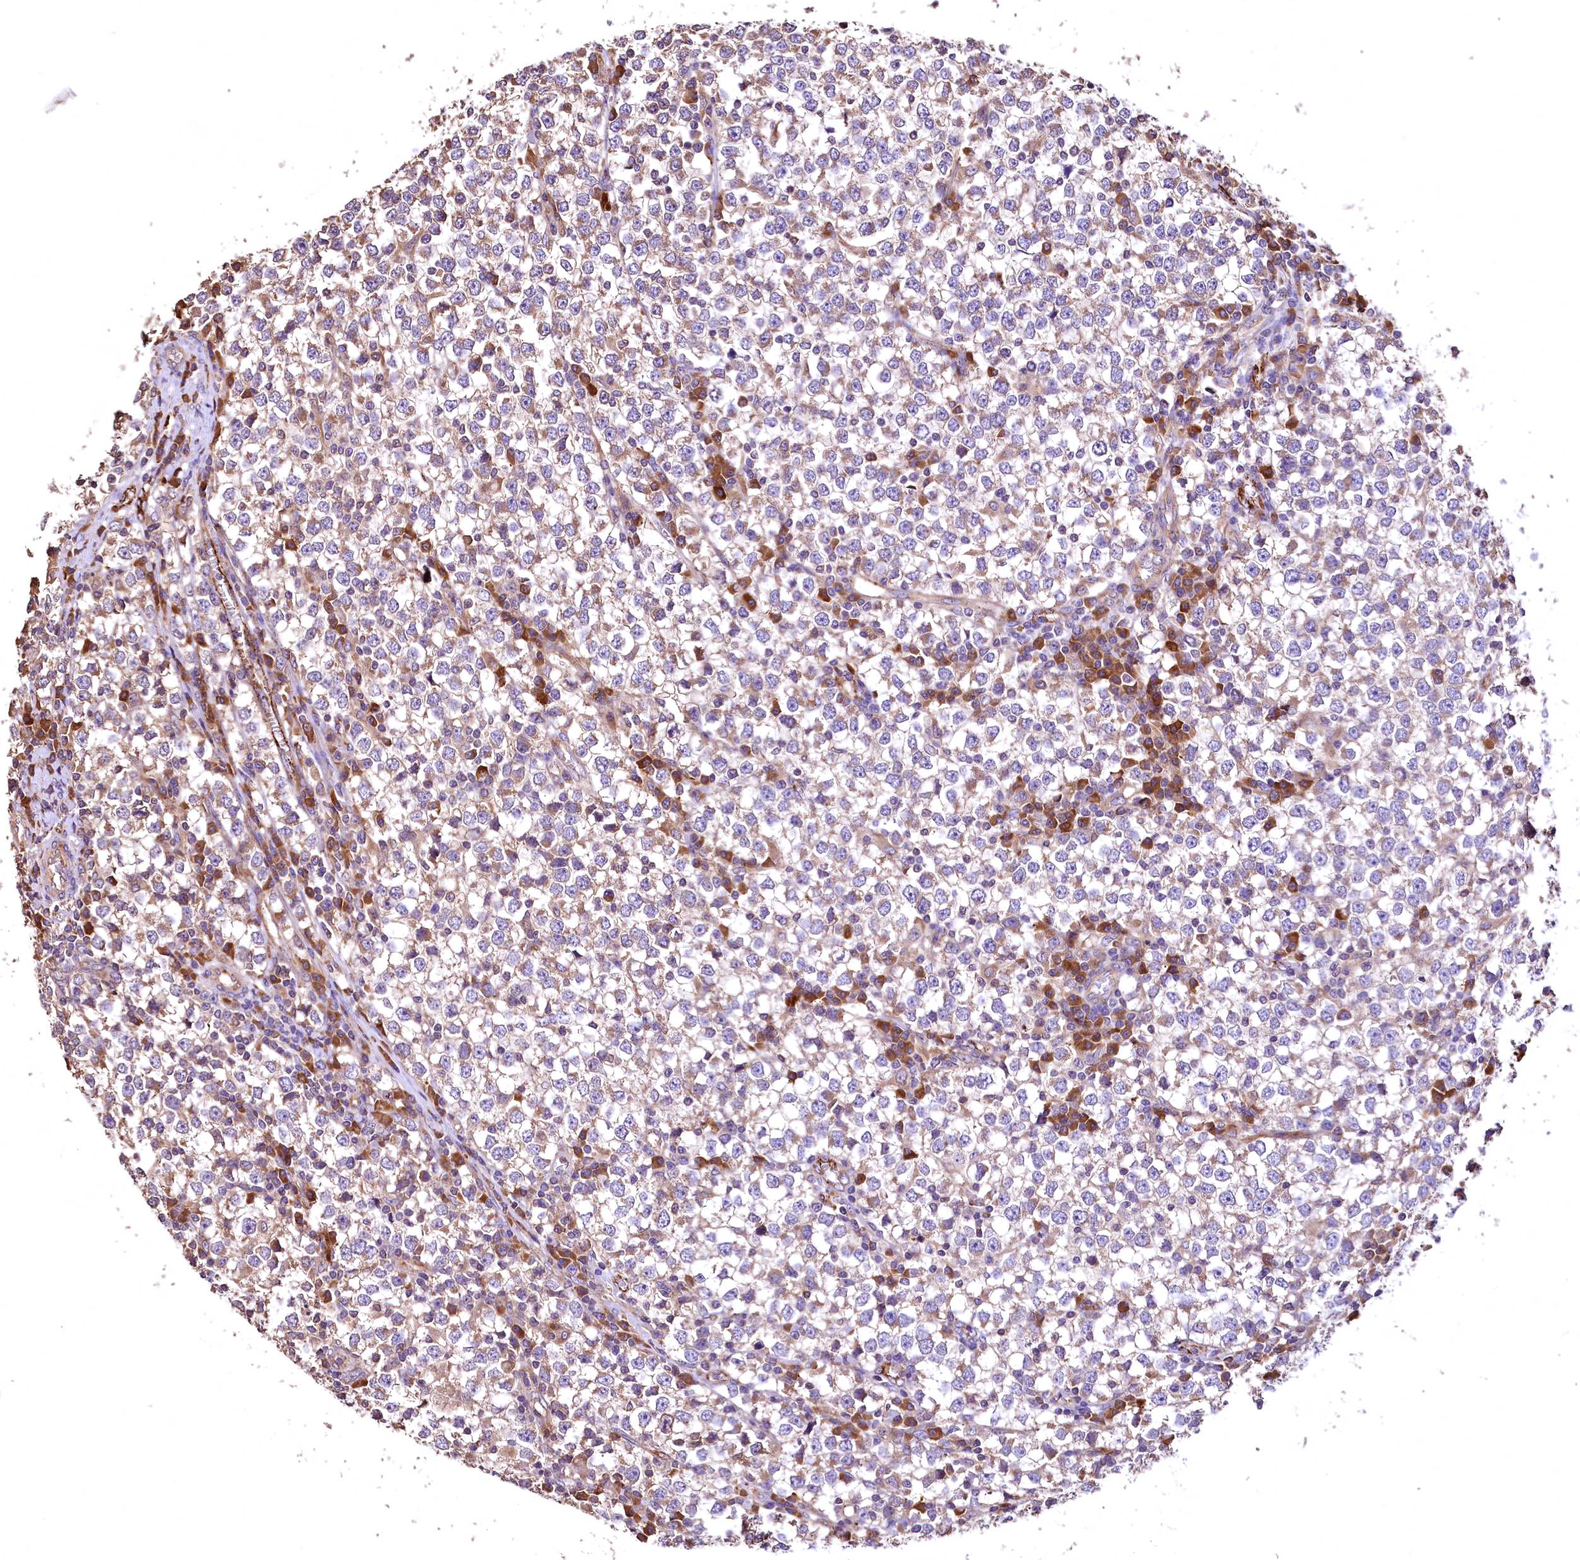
{"staining": {"intensity": "moderate", "quantity": ">75%", "location": "cytoplasmic/membranous"}, "tissue": "testis cancer", "cell_type": "Tumor cells", "image_type": "cancer", "snomed": [{"axis": "morphology", "description": "Seminoma, NOS"}, {"axis": "topography", "description": "Testis"}], "caption": "This photomicrograph displays immunohistochemistry (IHC) staining of human testis cancer (seminoma), with medium moderate cytoplasmic/membranous expression in about >75% of tumor cells.", "gene": "RASSF1", "patient": {"sex": "male", "age": 65}}